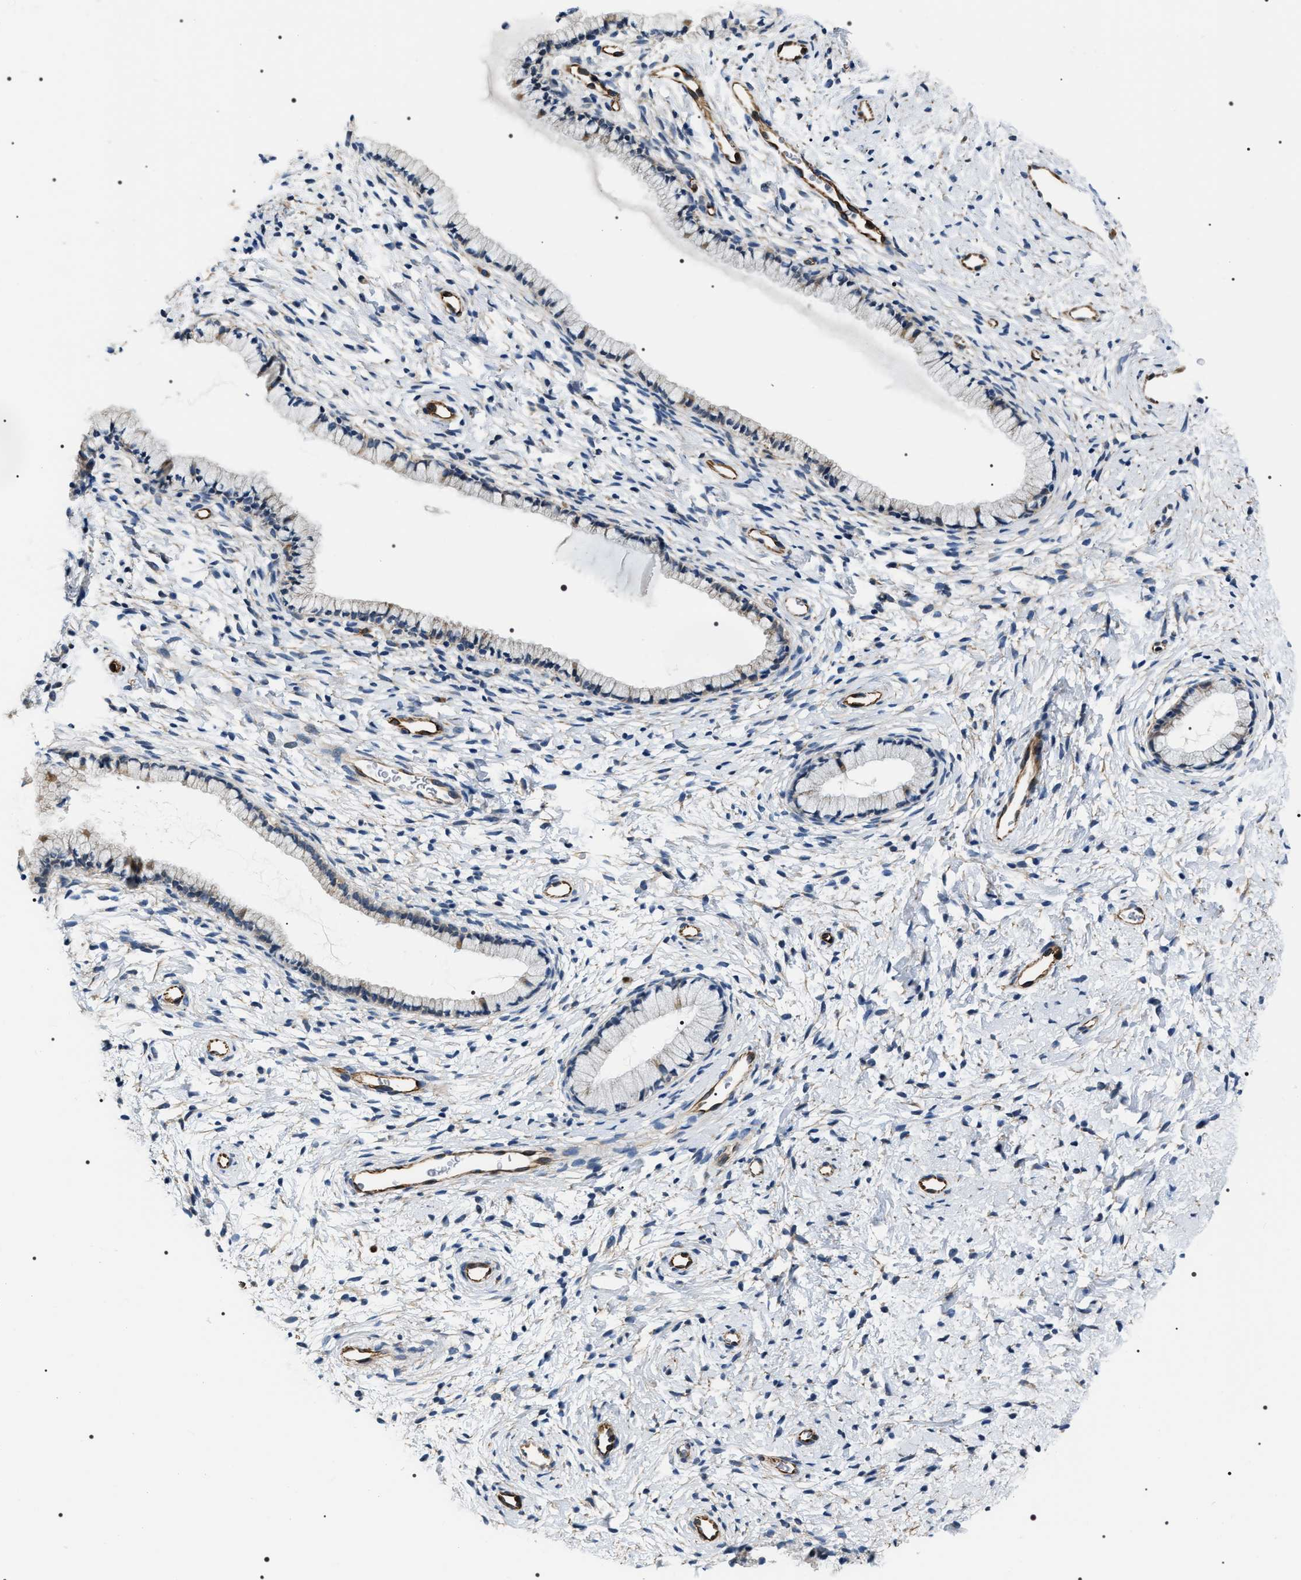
{"staining": {"intensity": "weak", "quantity": "<25%", "location": "cytoplasmic/membranous"}, "tissue": "cervix", "cell_type": "Glandular cells", "image_type": "normal", "snomed": [{"axis": "morphology", "description": "Normal tissue, NOS"}, {"axis": "topography", "description": "Cervix"}], "caption": "There is no significant expression in glandular cells of cervix. (Stains: DAB (3,3'-diaminobenzidine) immunohistochemistry (IHC) with hematoxylin counter stain, Microscopy: brightfield microscopy at high magnification).", "gene": "PKD1L1", "patient": {"sex": "female", "age": 72}}